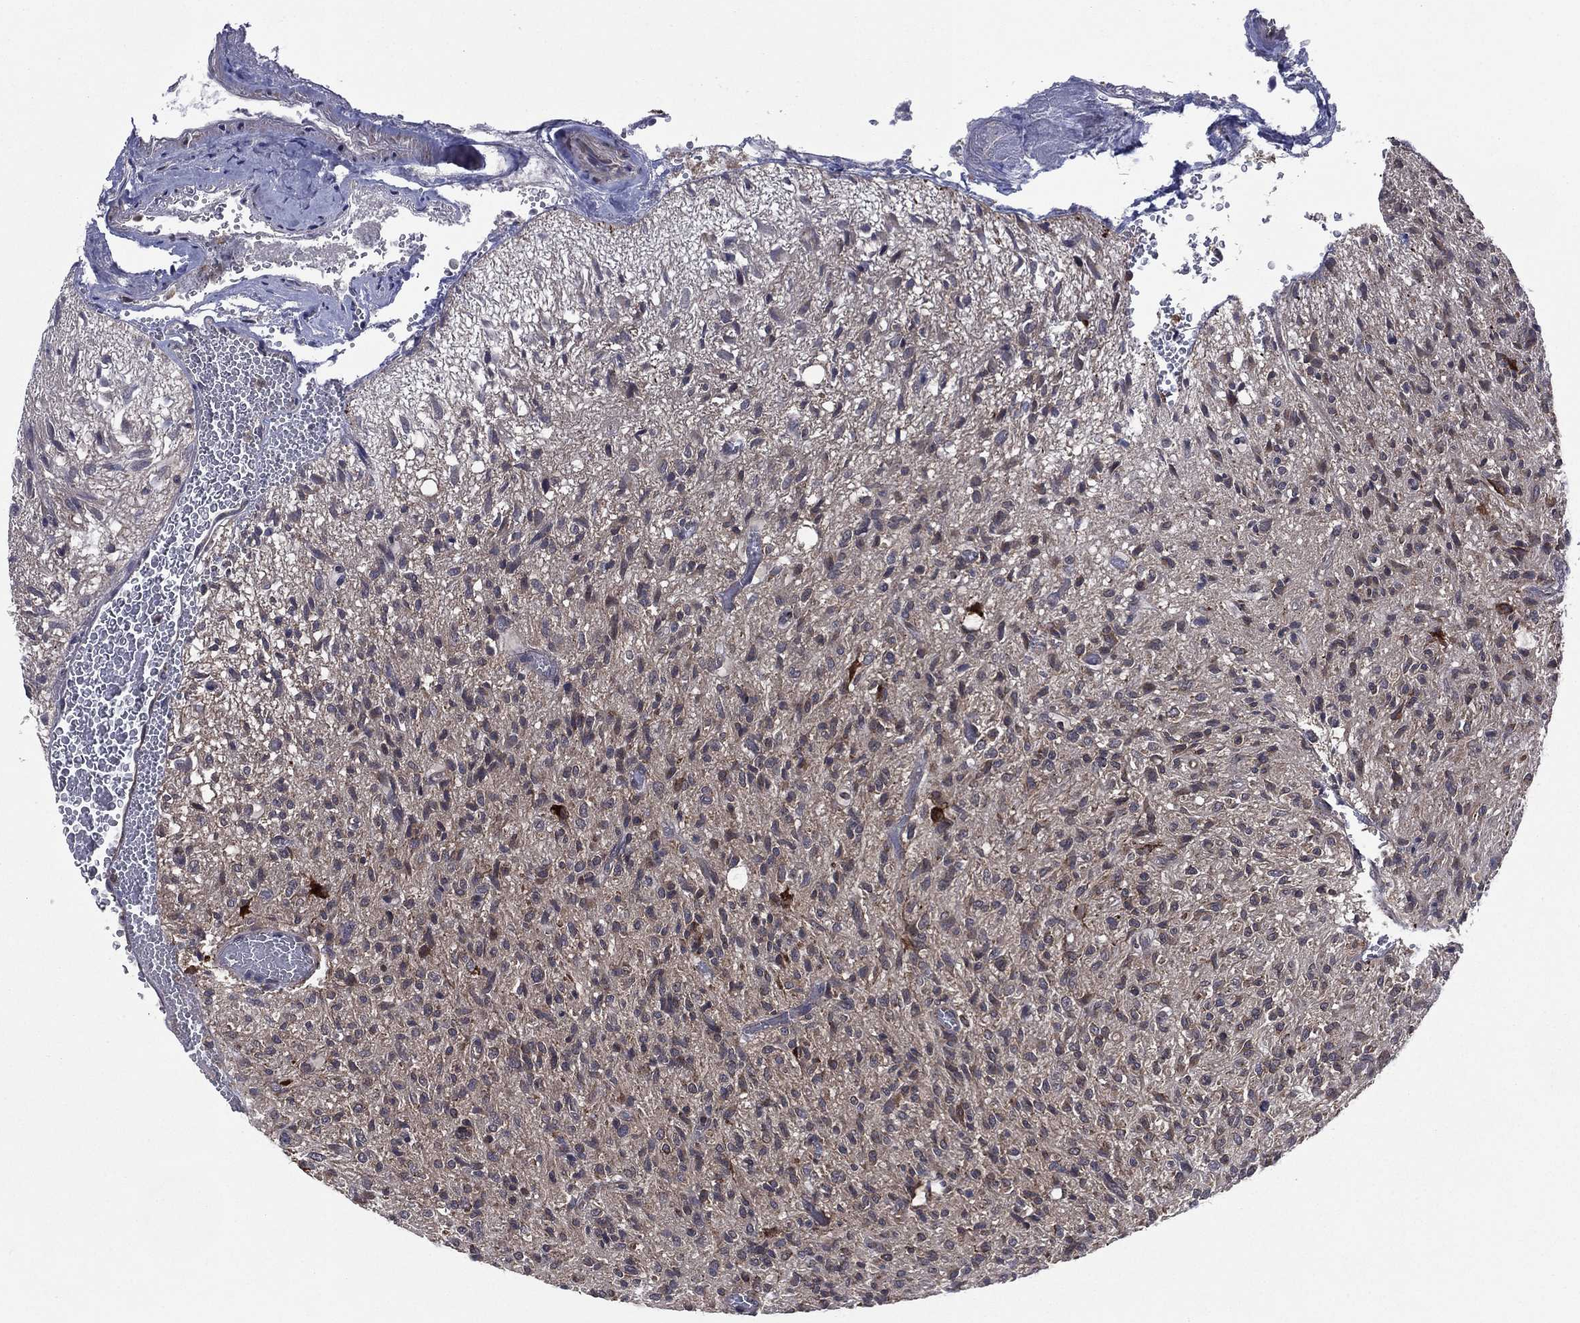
{"staining": {"intensity": "negative", "quantity": "none", "location": "none"}, "tissue": "glioma", "cell_type": "Tumor cells", "image_type": "cancer", "snomed": [{"axis": "morphology", "description": "Glioma, malignant, High grade"}, {"axis": "topography", "description": "Brain"}], "caption": "High magnification brightfield microscopy of glioma stained with DAB (brown) and counterstained with hematoxylin (blue): tumor cells show no significant expression.", "gene": "C2orf76", "patient": {"sex": "male", "age": 64}}